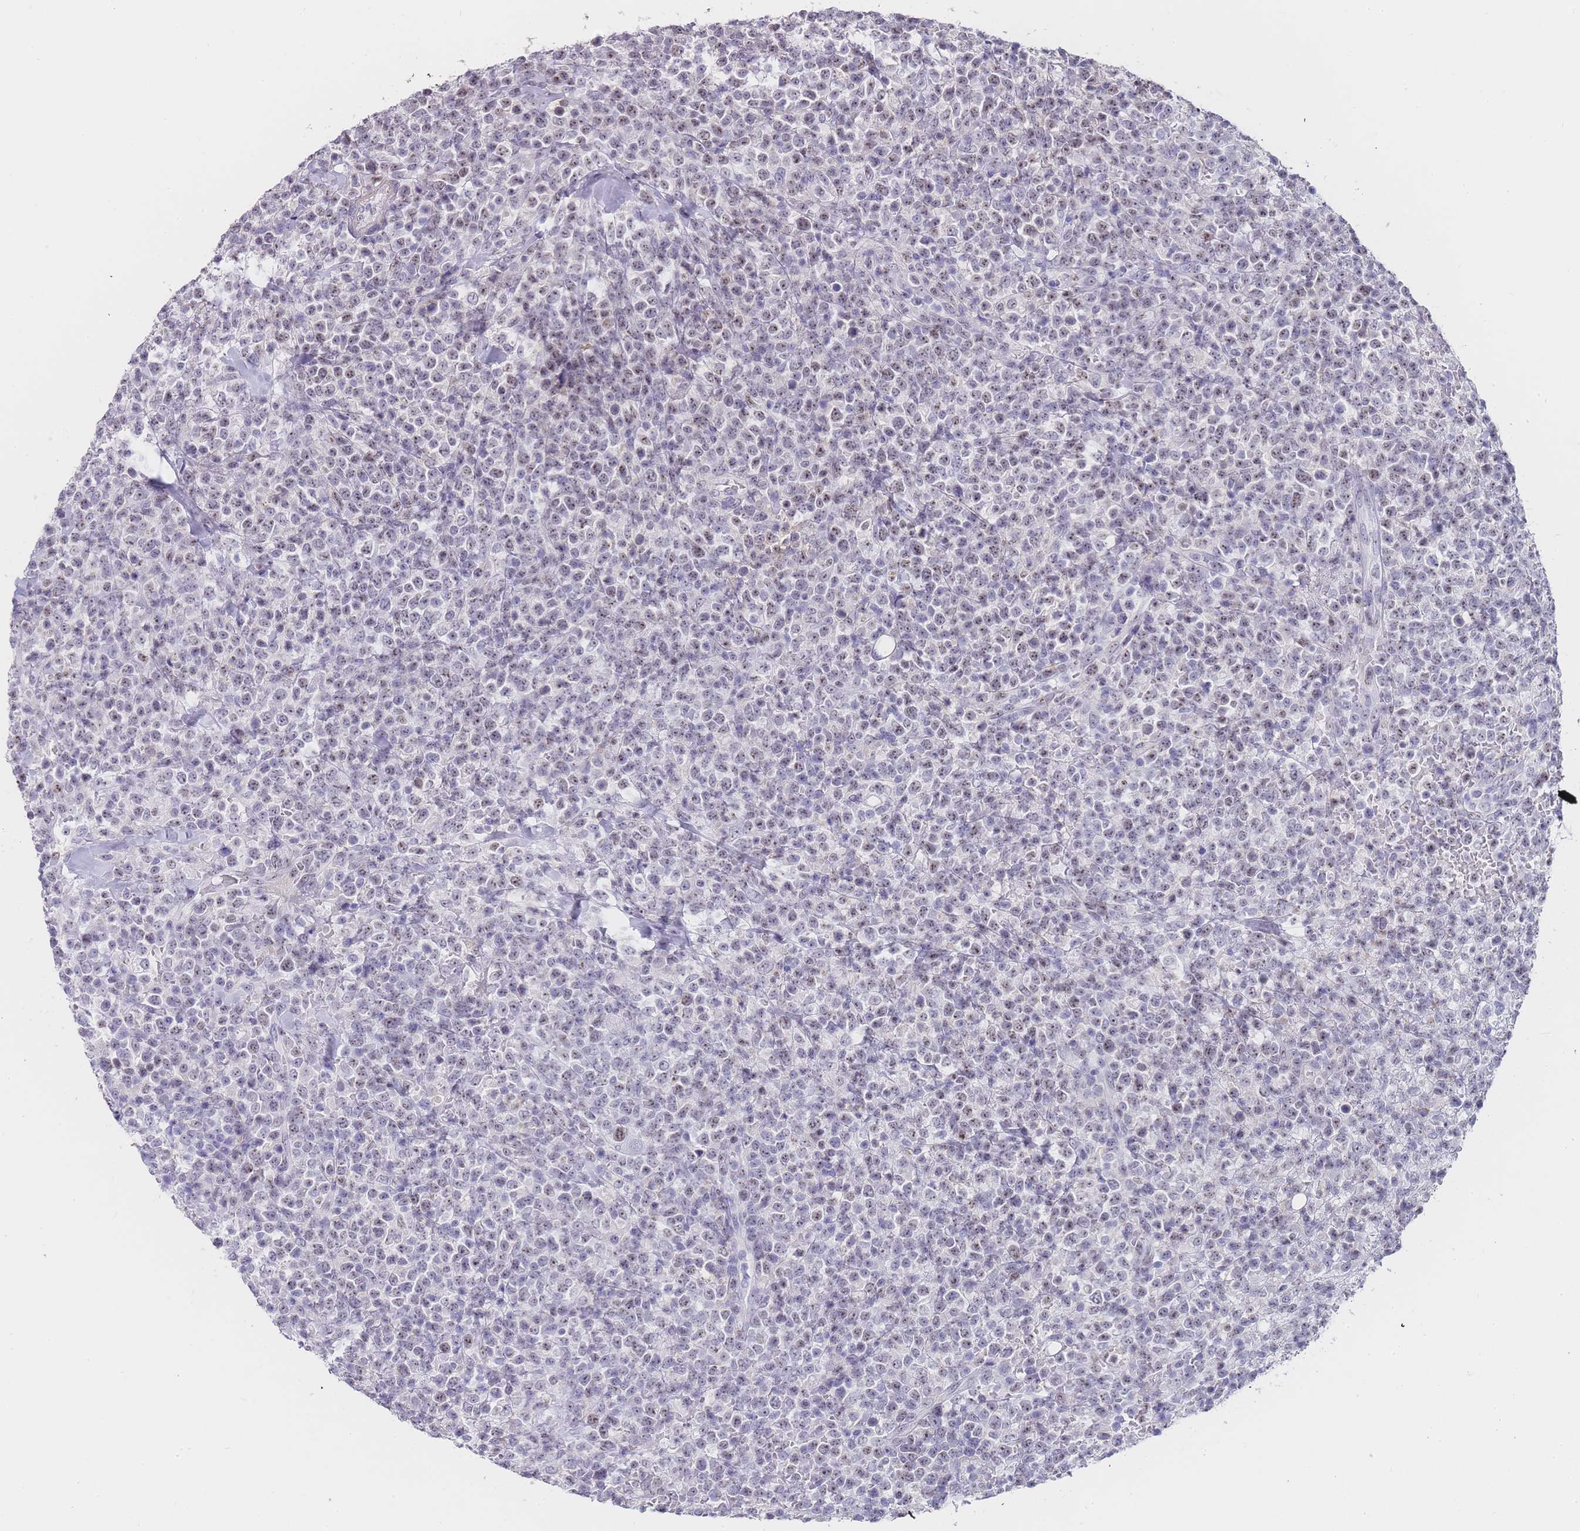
{"staining": {"intensity": "moderate", "quantity": ">75%", "location": "nuclear"}, "tissue": "lymphoma", "cell_type": "Tumor cells", "image_type": "cancer", "snomed": [{"axis": "morphology", "description": "Malignant lymphoma, non-Hodgkin's type, High grade"}, {"axis": "topography", "description": "Colon"}], "caption": "Immunohistochemistry (IHC) of high-grade malignant lymphoma, non-Hodgkin's type shows medium levels of moderate nuclear staining in approximately >75% of tumor cells.", "gene": "NOP14", "patient": {"sex": "female", "age": 53}}